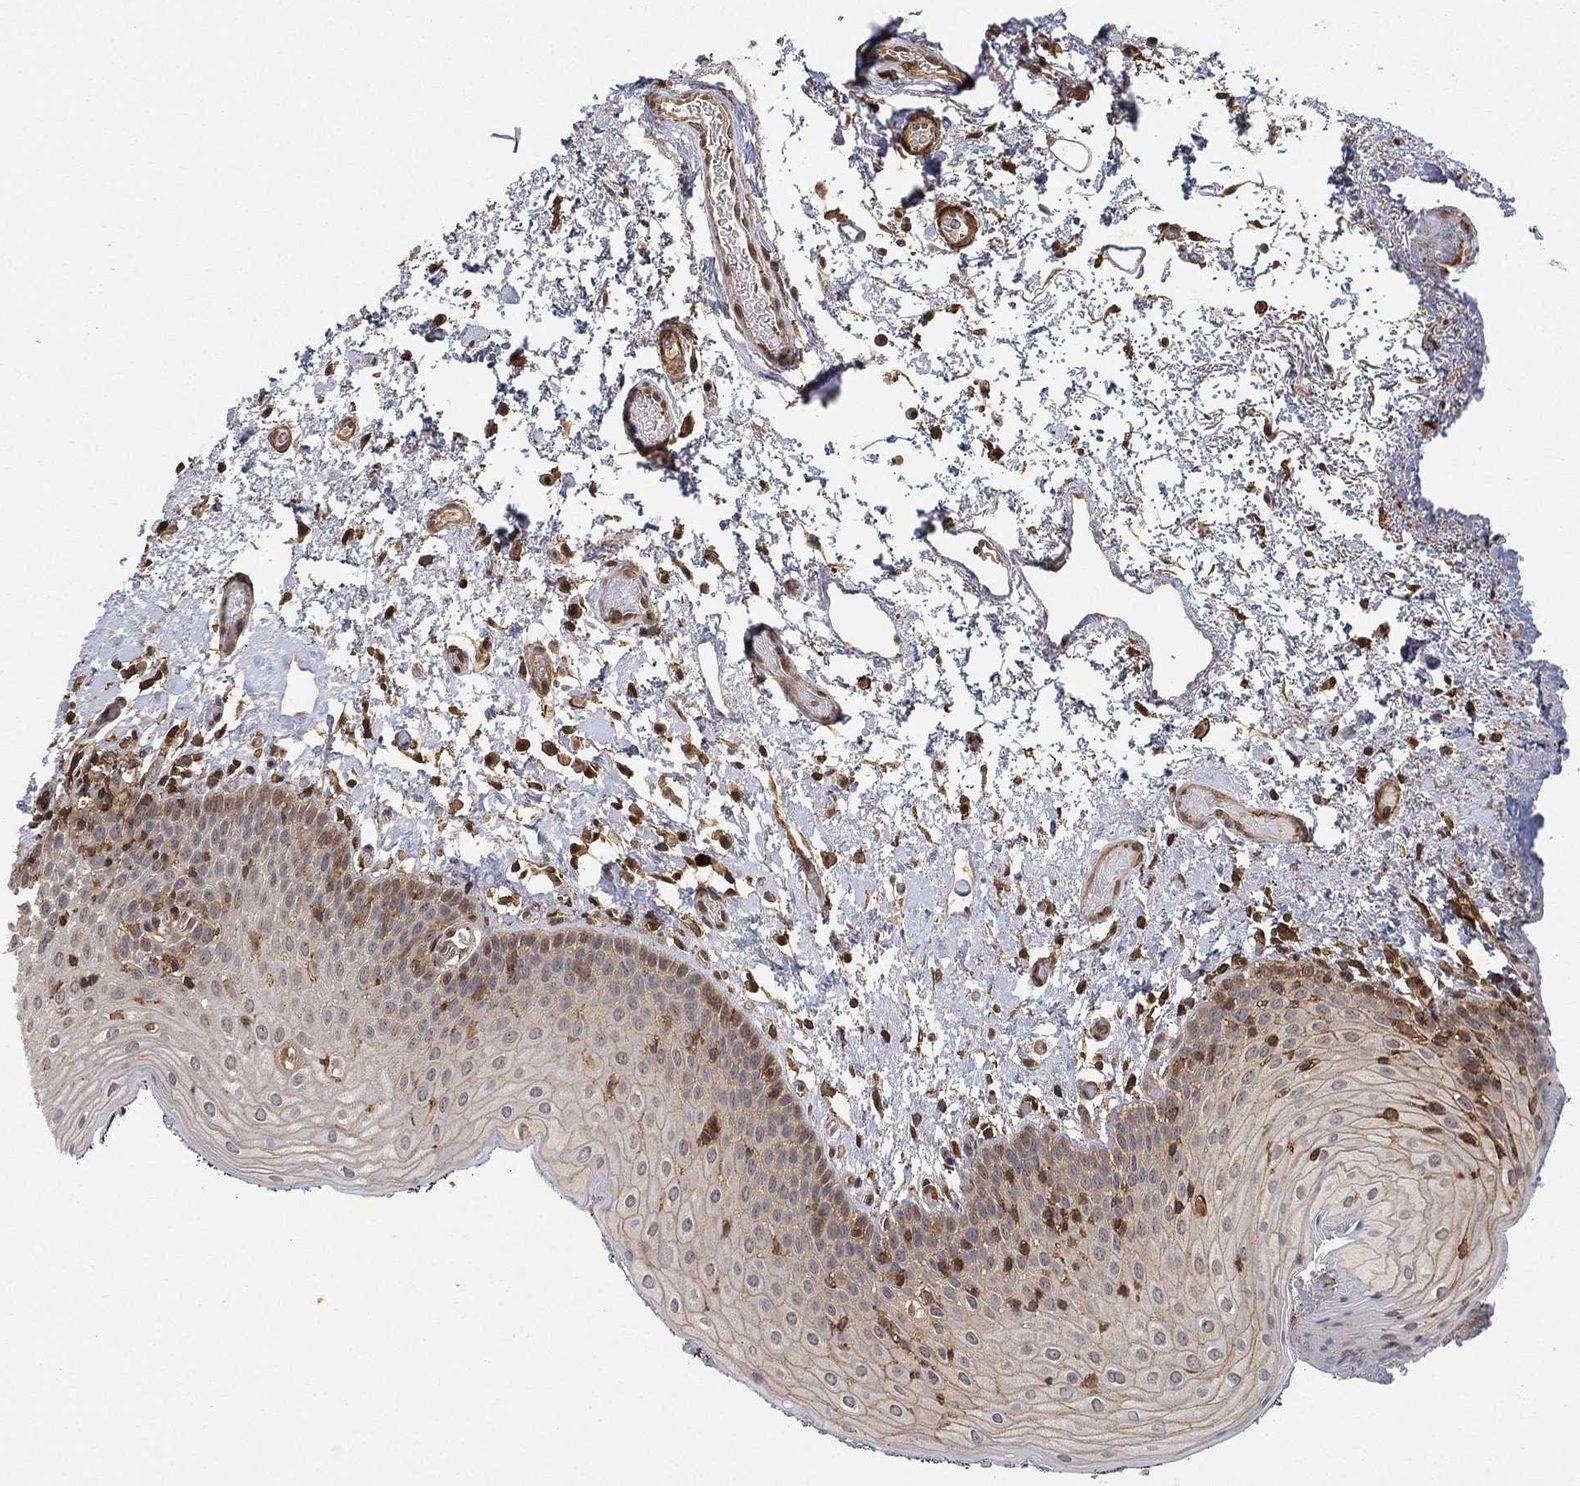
{"staining": {"intensity": "moderate", "quantity": "<25%", "location": "cytoplasmic/membranous"}, "tissue": "oral mucosa", "cell_type": "Squamous epithelial cells", "image_type": "normal", "snomed": [{"axis": "morphology", "description": "Normal tissue, NOS"}, {"axis": "morphology", "description": "Squamous cell carcinoma, NOS"}, {"axis": "topography", "description": "Oral tissue"}, {"axis": "topography", "description": "Tounge, NOS"}, {"axis": "topography", "description": "Head-Neck"}], "caption": "Normal oral mucosa shows moderate cytoplasmic/membranous expression in about <25% of squamous epithelial cells, visualized by immunohistochemistry. The staining was performed using DAB (3,3'-diaminobenzidine) to visualize the protein expression in brown, while the nuclei were stained in blue with hematoxylin (Magnification: 20x).", "gene": "CRYL1", "patient": {"sex": "female", "age": 80}}